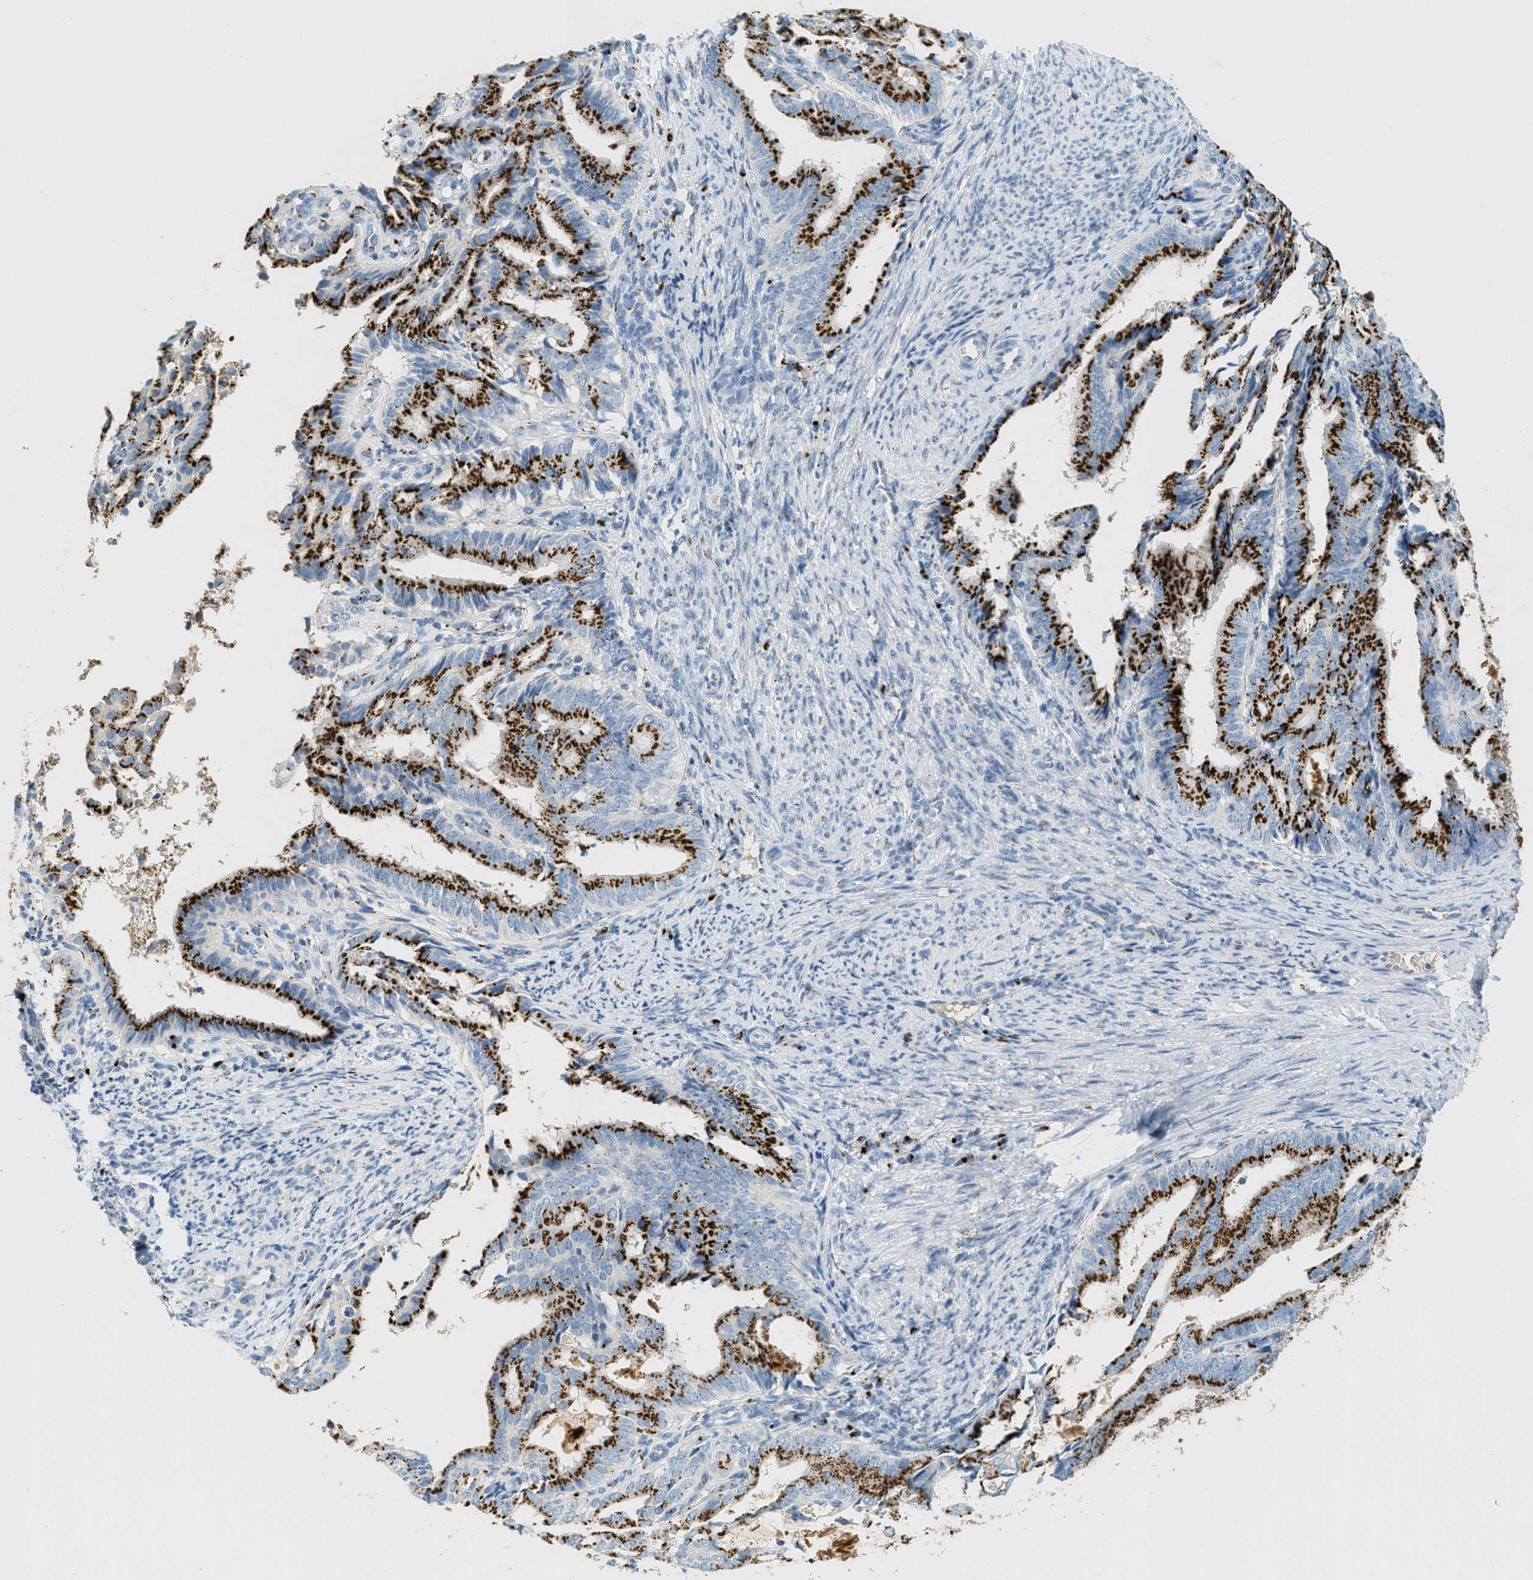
{"staining": {"intensity": "strong", "quantity": ">75%", "location": "cytoplasmic/membranous"}, "tissue": "endometrial cancer", "cell_type": "Tumor cells", "image_type": "cancer", "snomed": [{"axis": "morphology", "description": "Adenocarcinoma, NOS"}, {"axis": "topography", "description": "Endometrium"}], "caption": "The micrograph displays immunohistochemical staining of endometrial cancer (adenocarcinoma). There is strong cytoplasmic/membranous staining is appreciated in approximately >75% of tumor cells. Nuclei are stained in blue.", "gene": "ENTPD4", "patient": {"sex": "female", "age": 58}}